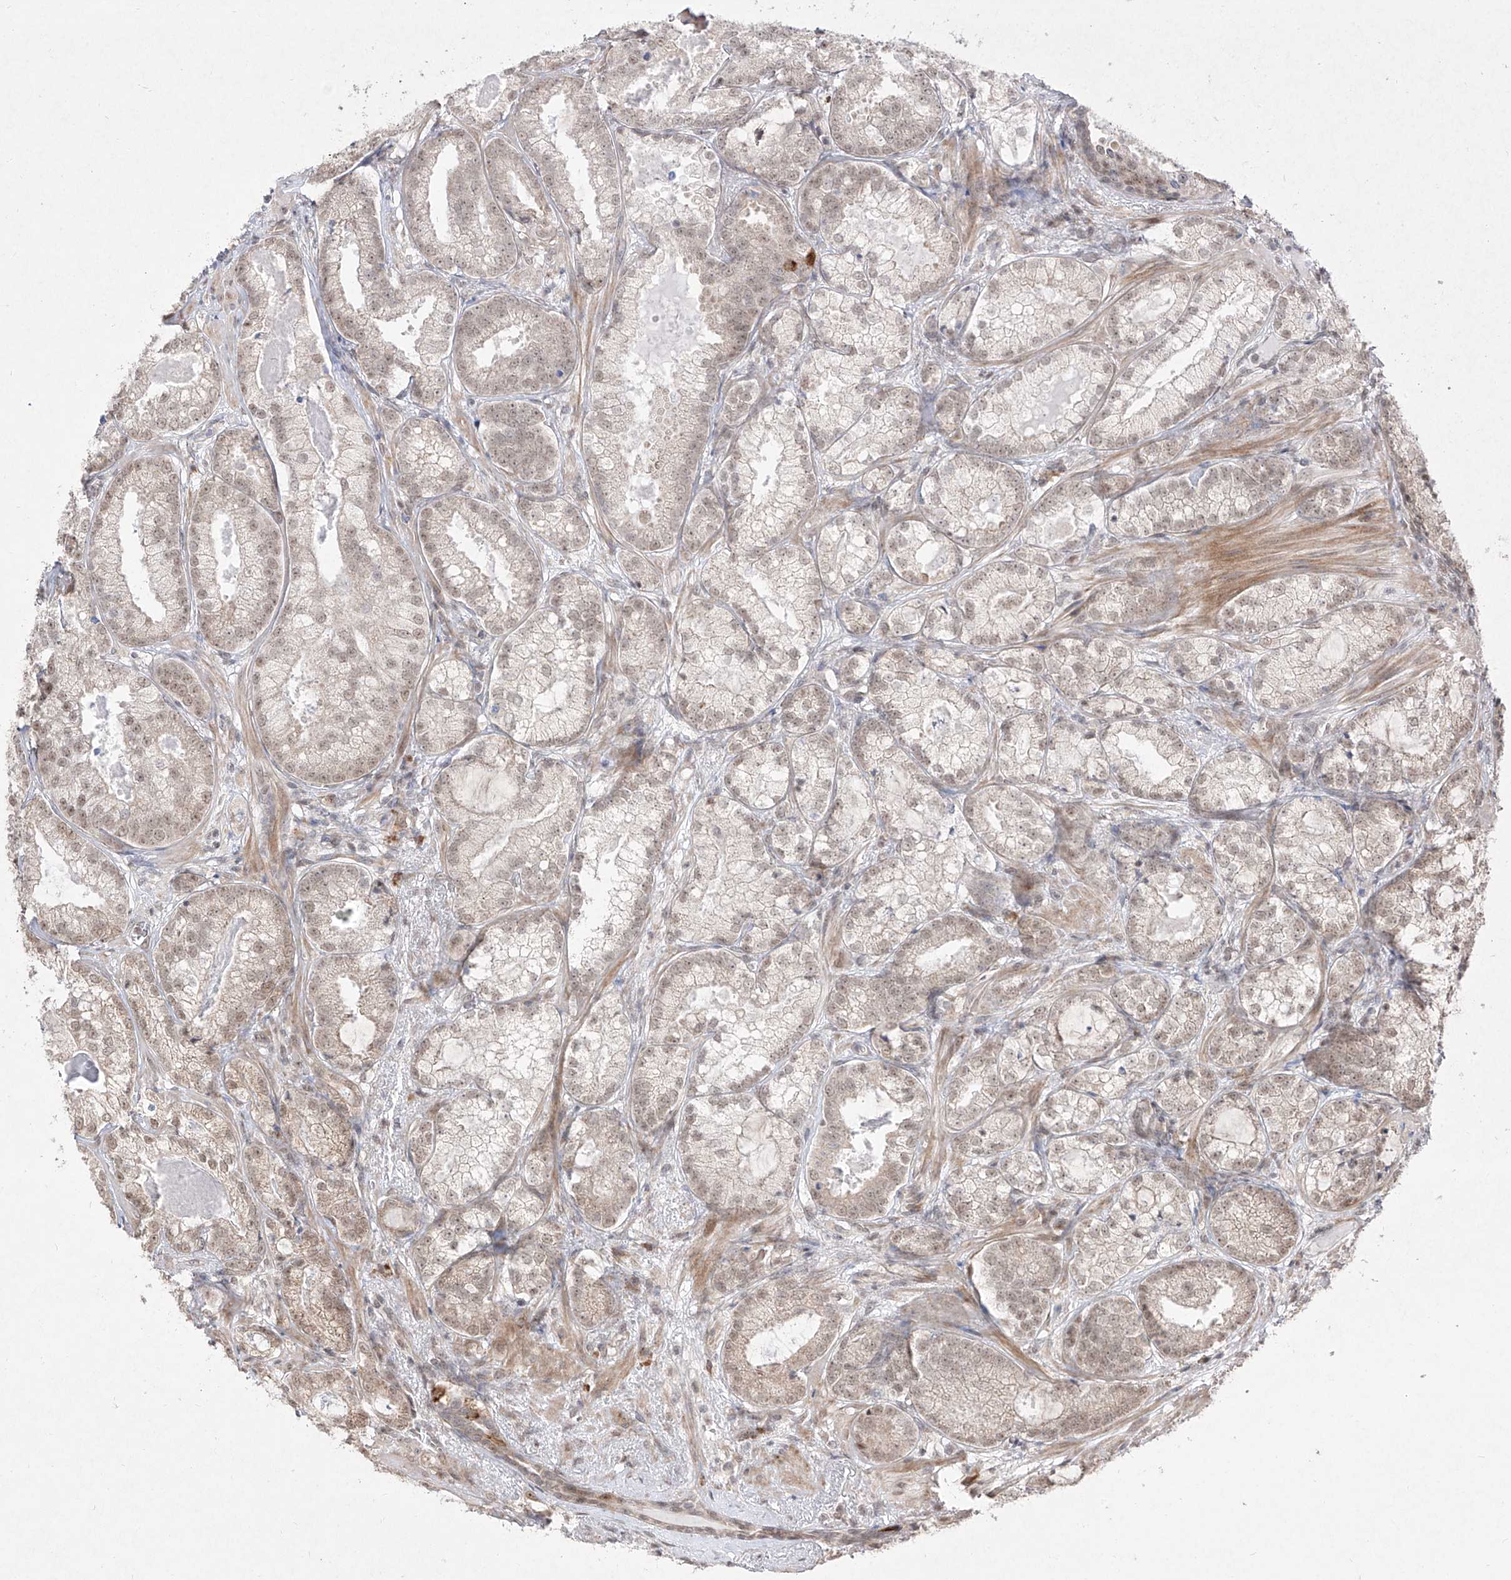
{"staining": {"intensity": "weak", "quantity": "25%-75%", "location": "nuclear"}, "tissue": "prostate cancer", "cell_type": "Tumor cells", "image_type": "cancer", "snomed": [{"axis": "morphology", "description": "Normal morphology"}, {"axis": "morphology", "description": "Adenocarcinoma, Low grade"}, {"axis": "topography", "description": "Prostate"}], "caption": "IHC of human prostate cancer demonstrates low levels of weak nuclear expression in approximately 25%-75% of tumor cells.", "gene": "SNRNP27", "patient": {"sex": "male", "age": 72}}